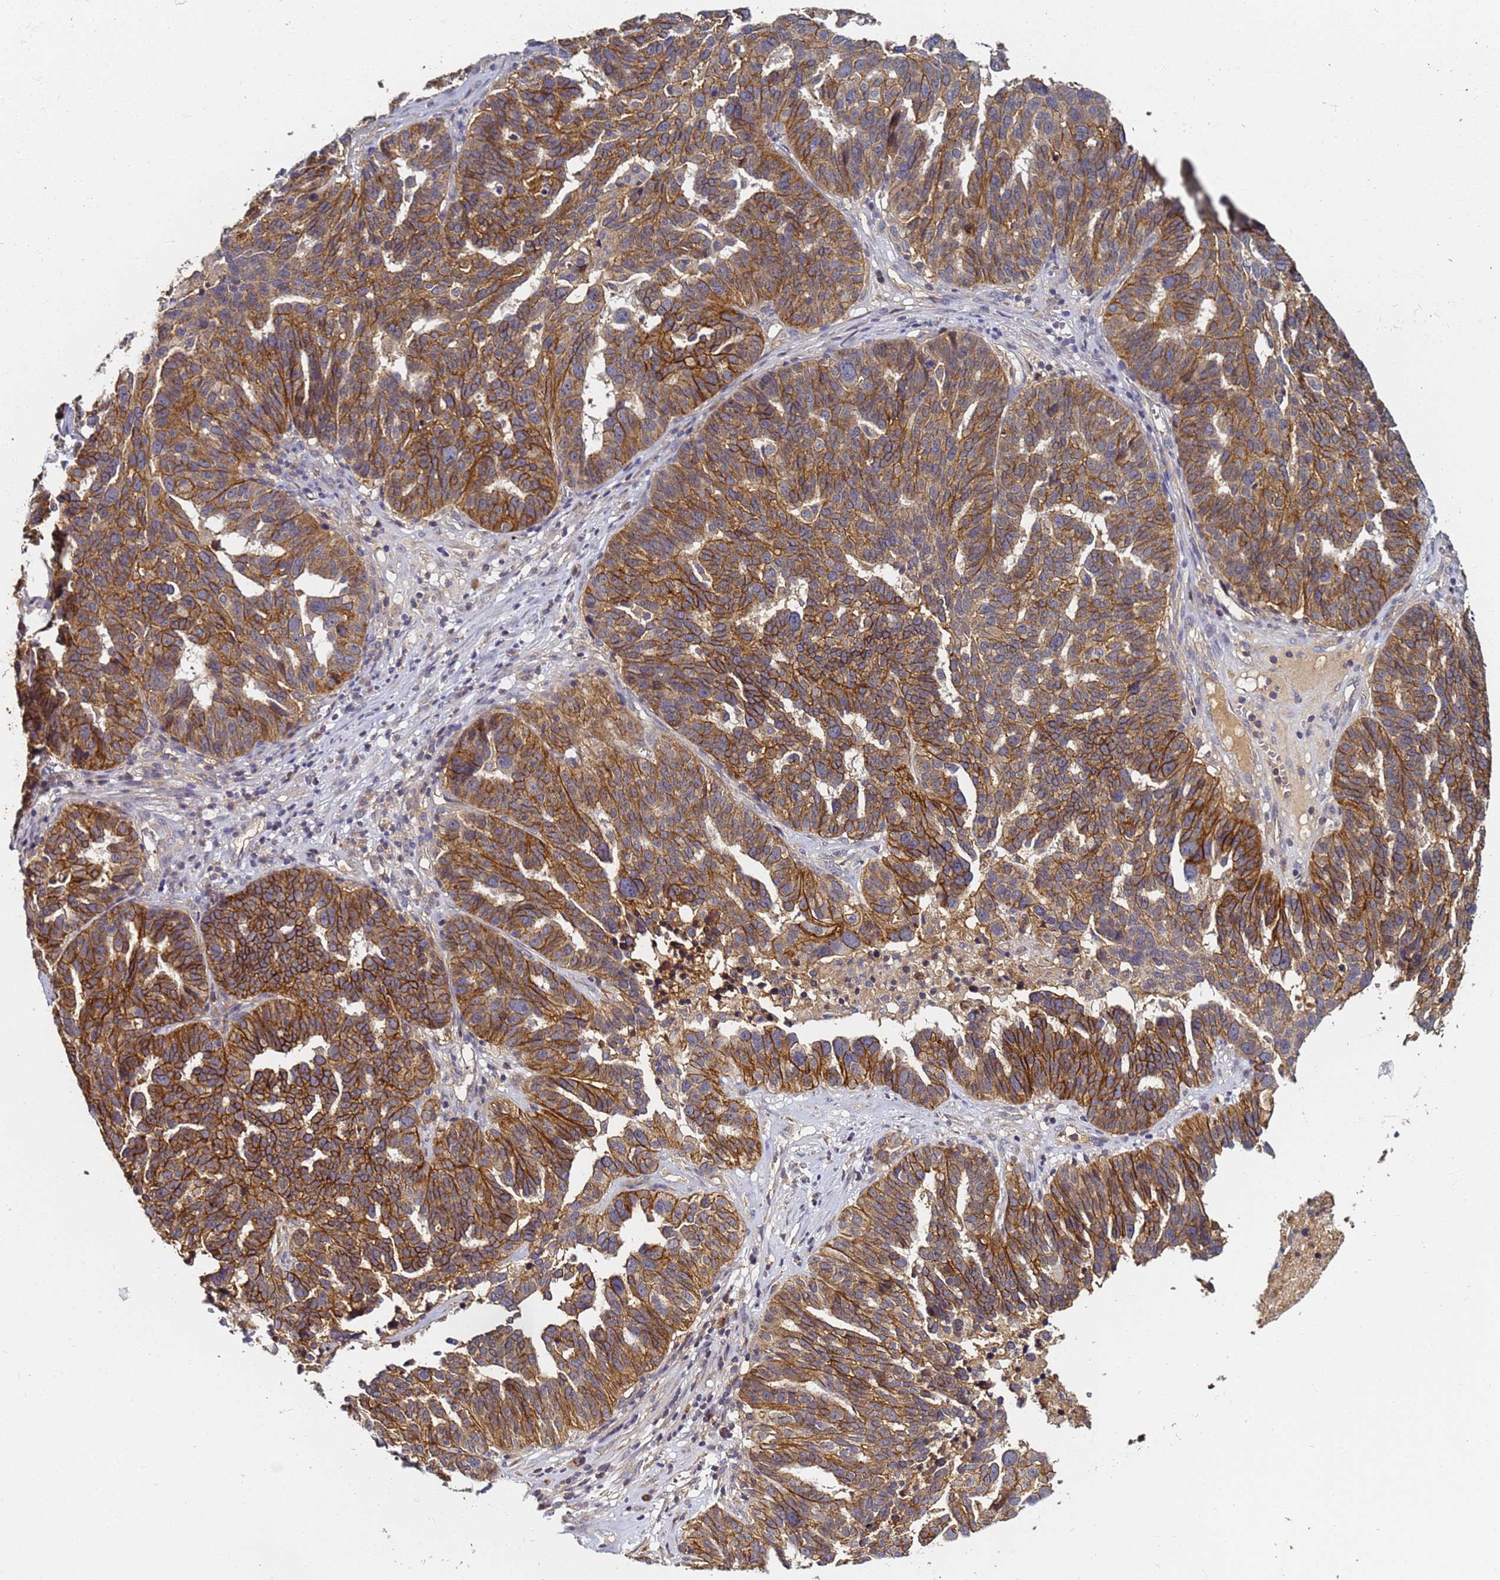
{"staining": {"intensity": "moderate", "quantity": ">75%", "location": "cytoplasmic/membranous"}, "tissue": "ovarian cancer", "cell_type": "Tumor cells", "image_type": "cancer", "snomed": [{"axis": "morphology", "description": "Cystadenocarcinoma, serous, NOS"}, {"axis": "topography", "description": "Ovary"}], "caption": "Ovarian serous cystadenocarcinoma stained for a protein (brown) demonstrates moderate cytoplasmic/membranous positive staining in about >75% of tumor cells.", "gene": "LRRC69", "patient": {"sex": "female", "age": 59}}